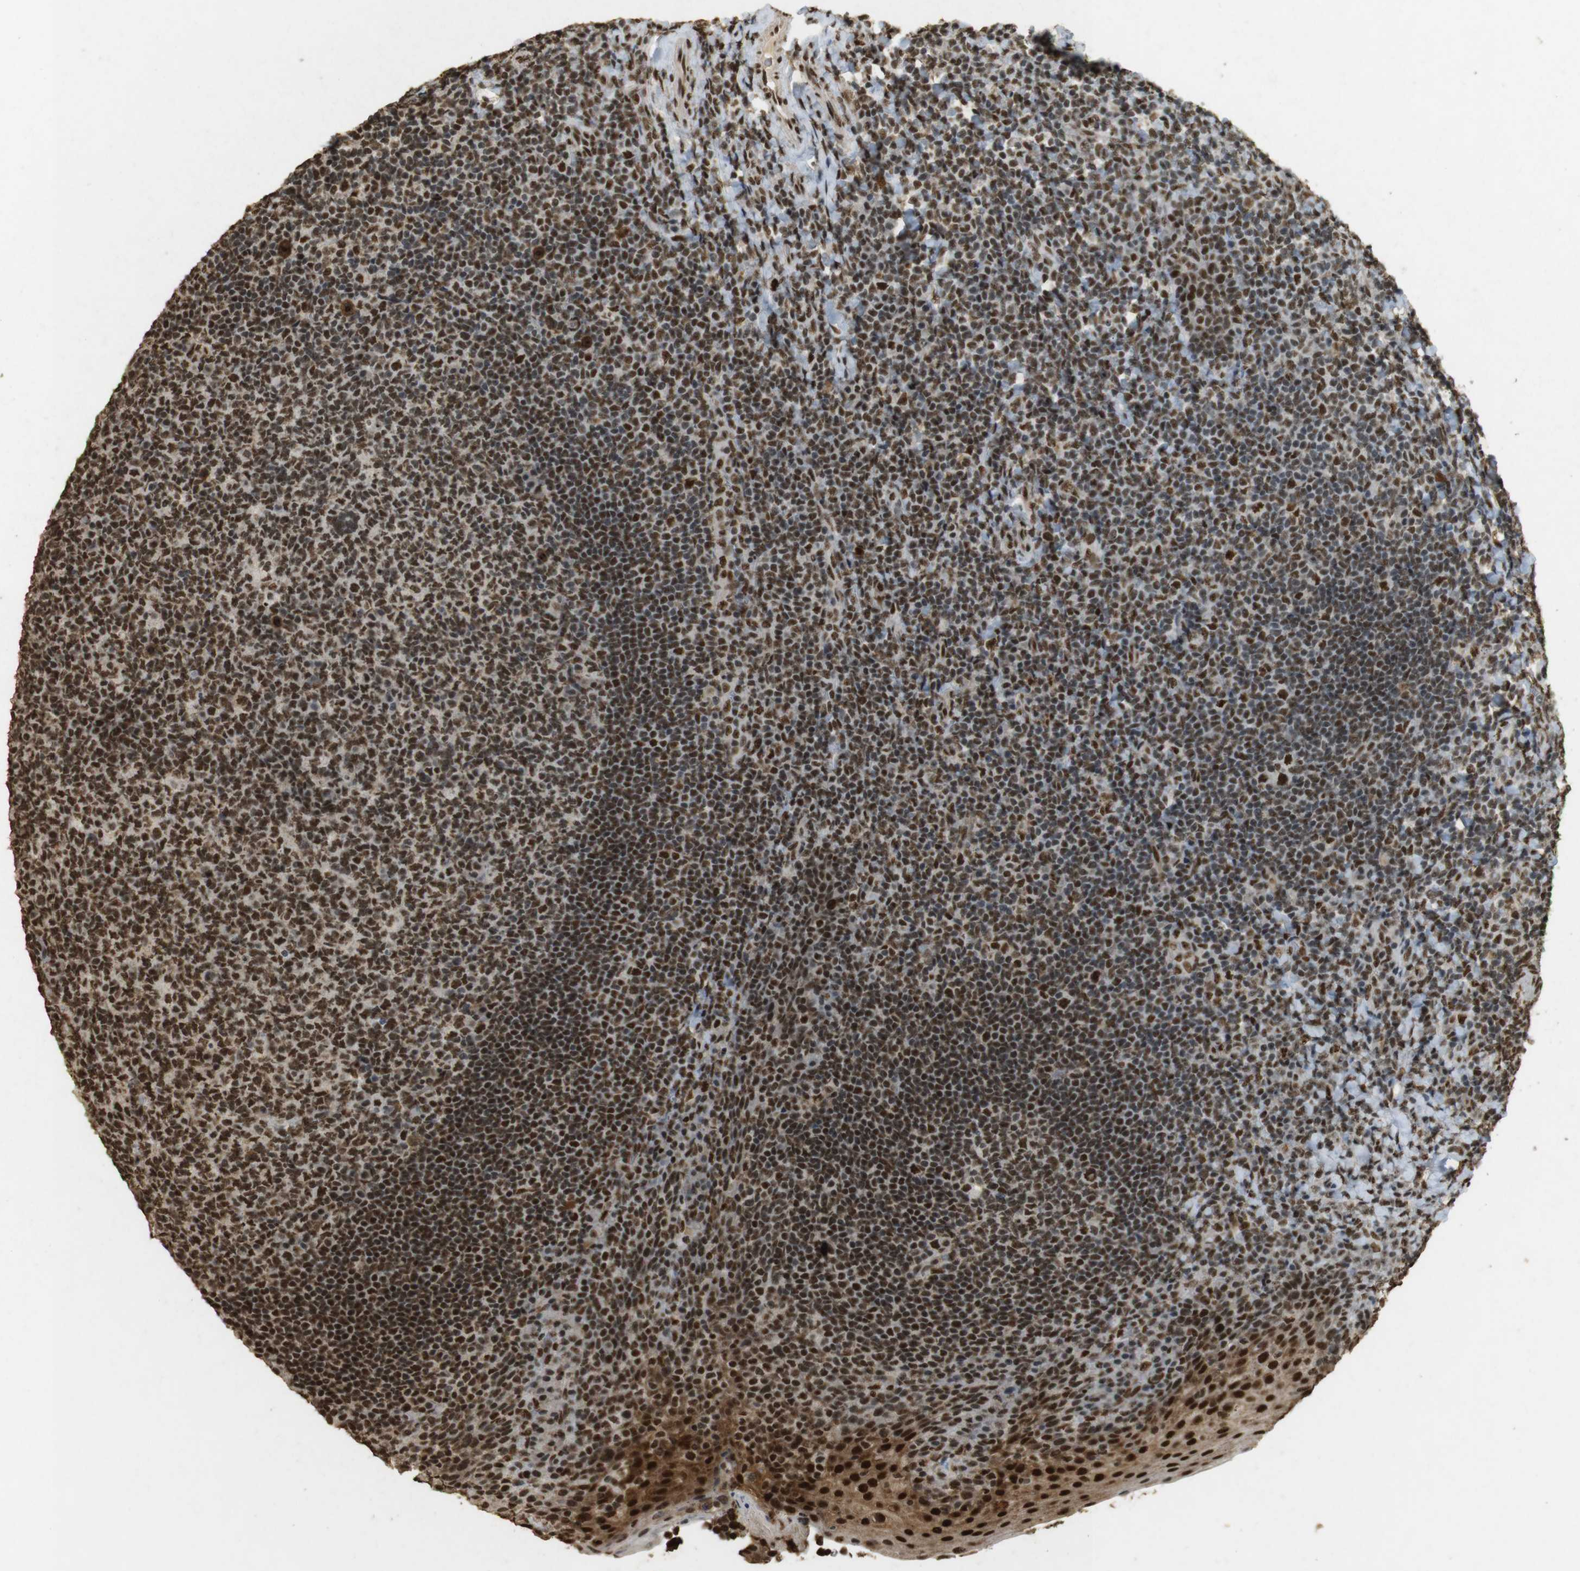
{"staining": {"intensity": "strong", "quantity": ">75%", "location": "nuclear"}, "tissue": "tonsil", "cell_type": "Germinal center cells", "image_type": "normal", "snomed": [{"axis": "morphology", "description": "Normal tissue, NOS"}, {"axis": "topography", "description": "Tonsil"}], "caption": "Tonsil was stained to show a protein in brown. There is high levels of strong nuclear expression in about >75% of germinal center cells. The protein of interest is stained brown, and the nuclei are stained in blue (DAB (3,3'-diaminobenzidine) IHC with brightfield microscopy, high magnification).", "gene": "GATA4", "patient": {"sex": "male", "age": 17}}